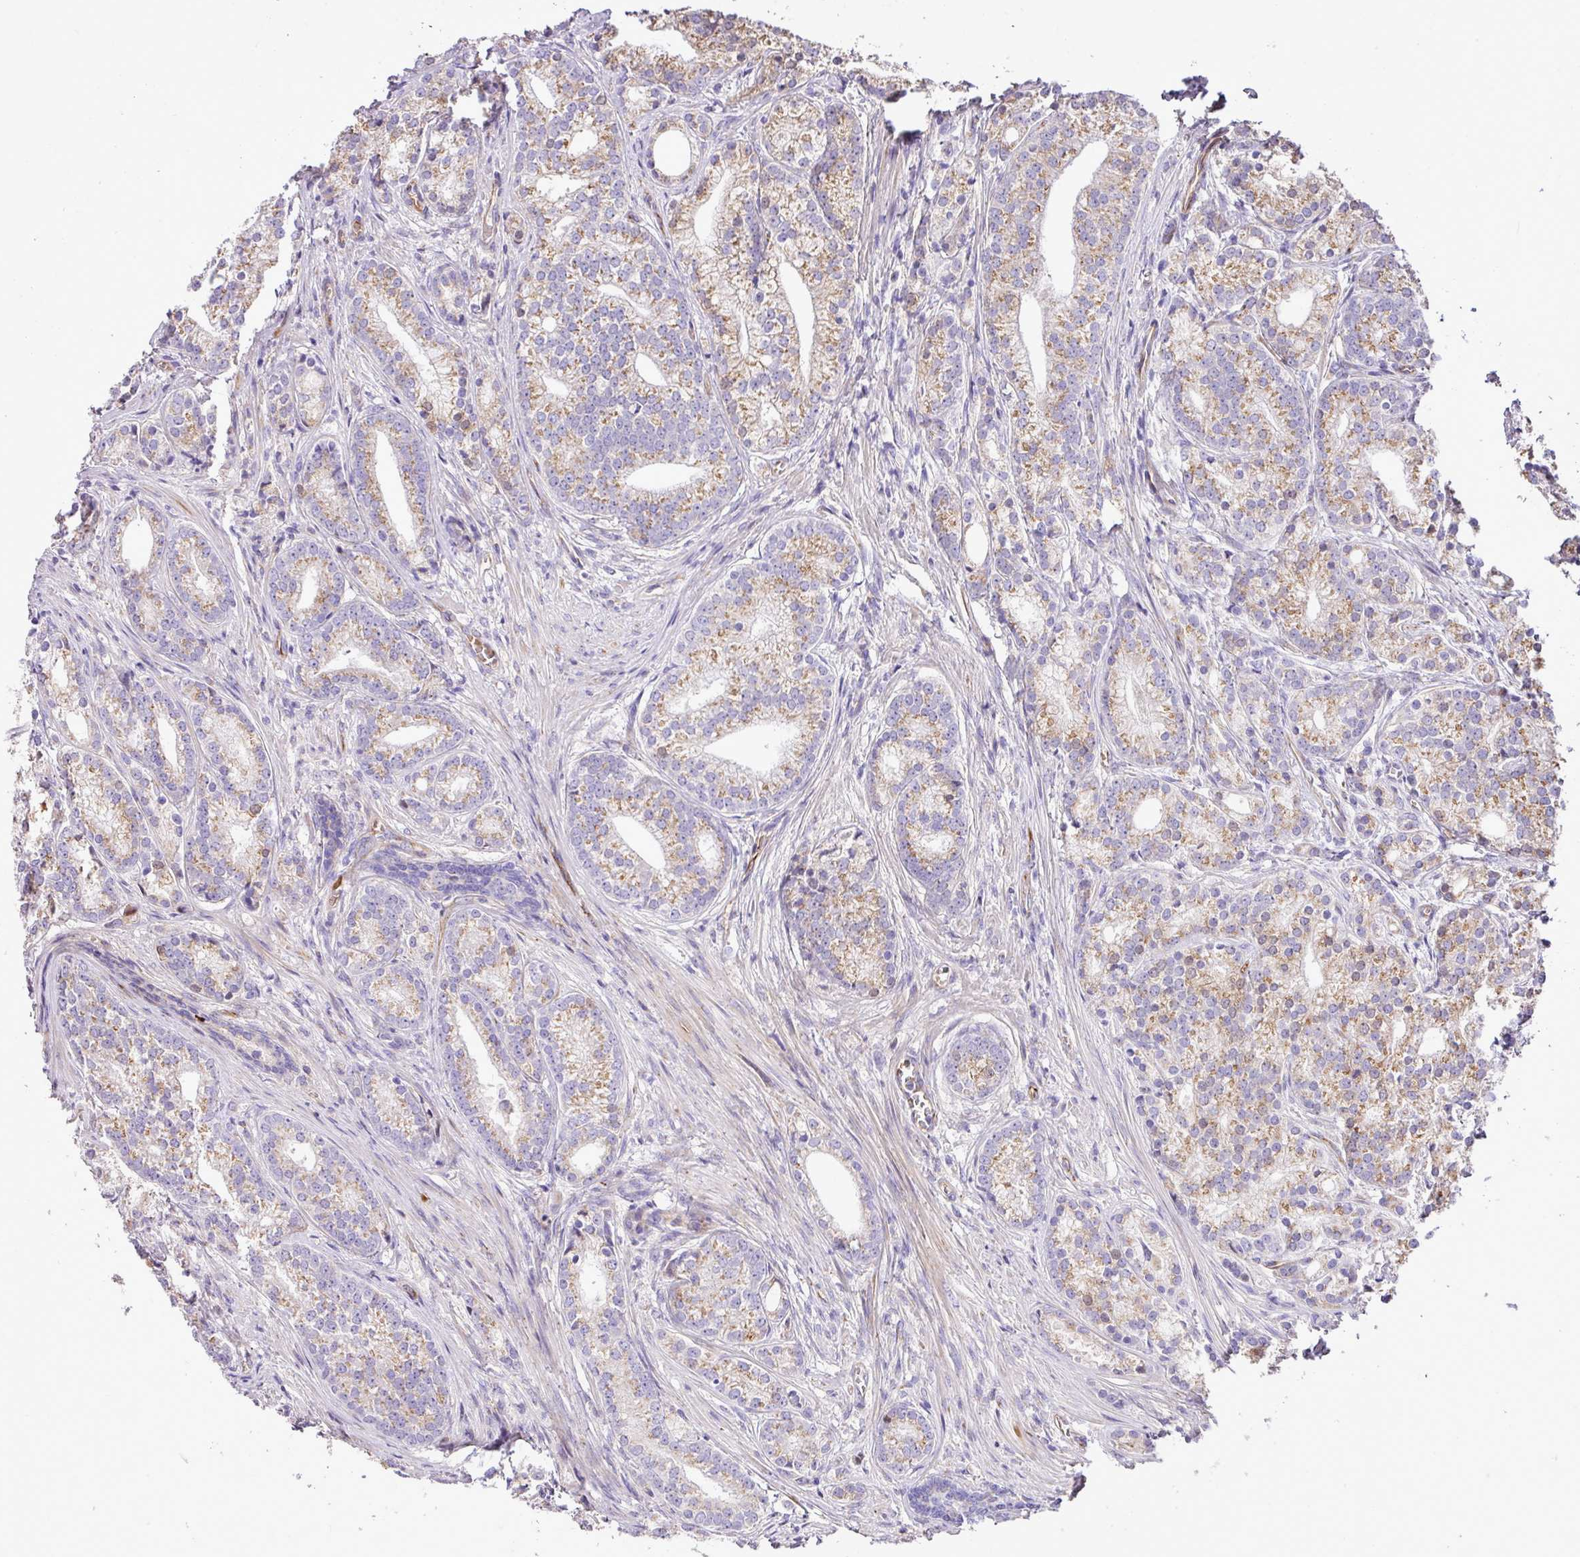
{"staining": {"intensity": "moderate", "quantity": ">75%", "location": "cytoplasmic/membranous"}, "tissue": "prostate cancer", "cell_type": "Tumor cells", "image_type": "cancer", "snomed": [{"axis": "morphology", "description": "Adenocarcinoma, Low grade"}, {"axis": "topography", "description": "Prostate"}], "caption": "Immunohistochemistry (IHC) photomicrograph of prostate cancer stained for a protein (brown), which demonstrates medium levels of moderate cytoplasmic/membranous expression in approximately >75% of tumor cells.", "gene": "CTXN2", "patient": {"sex": "male", "age": 71}}